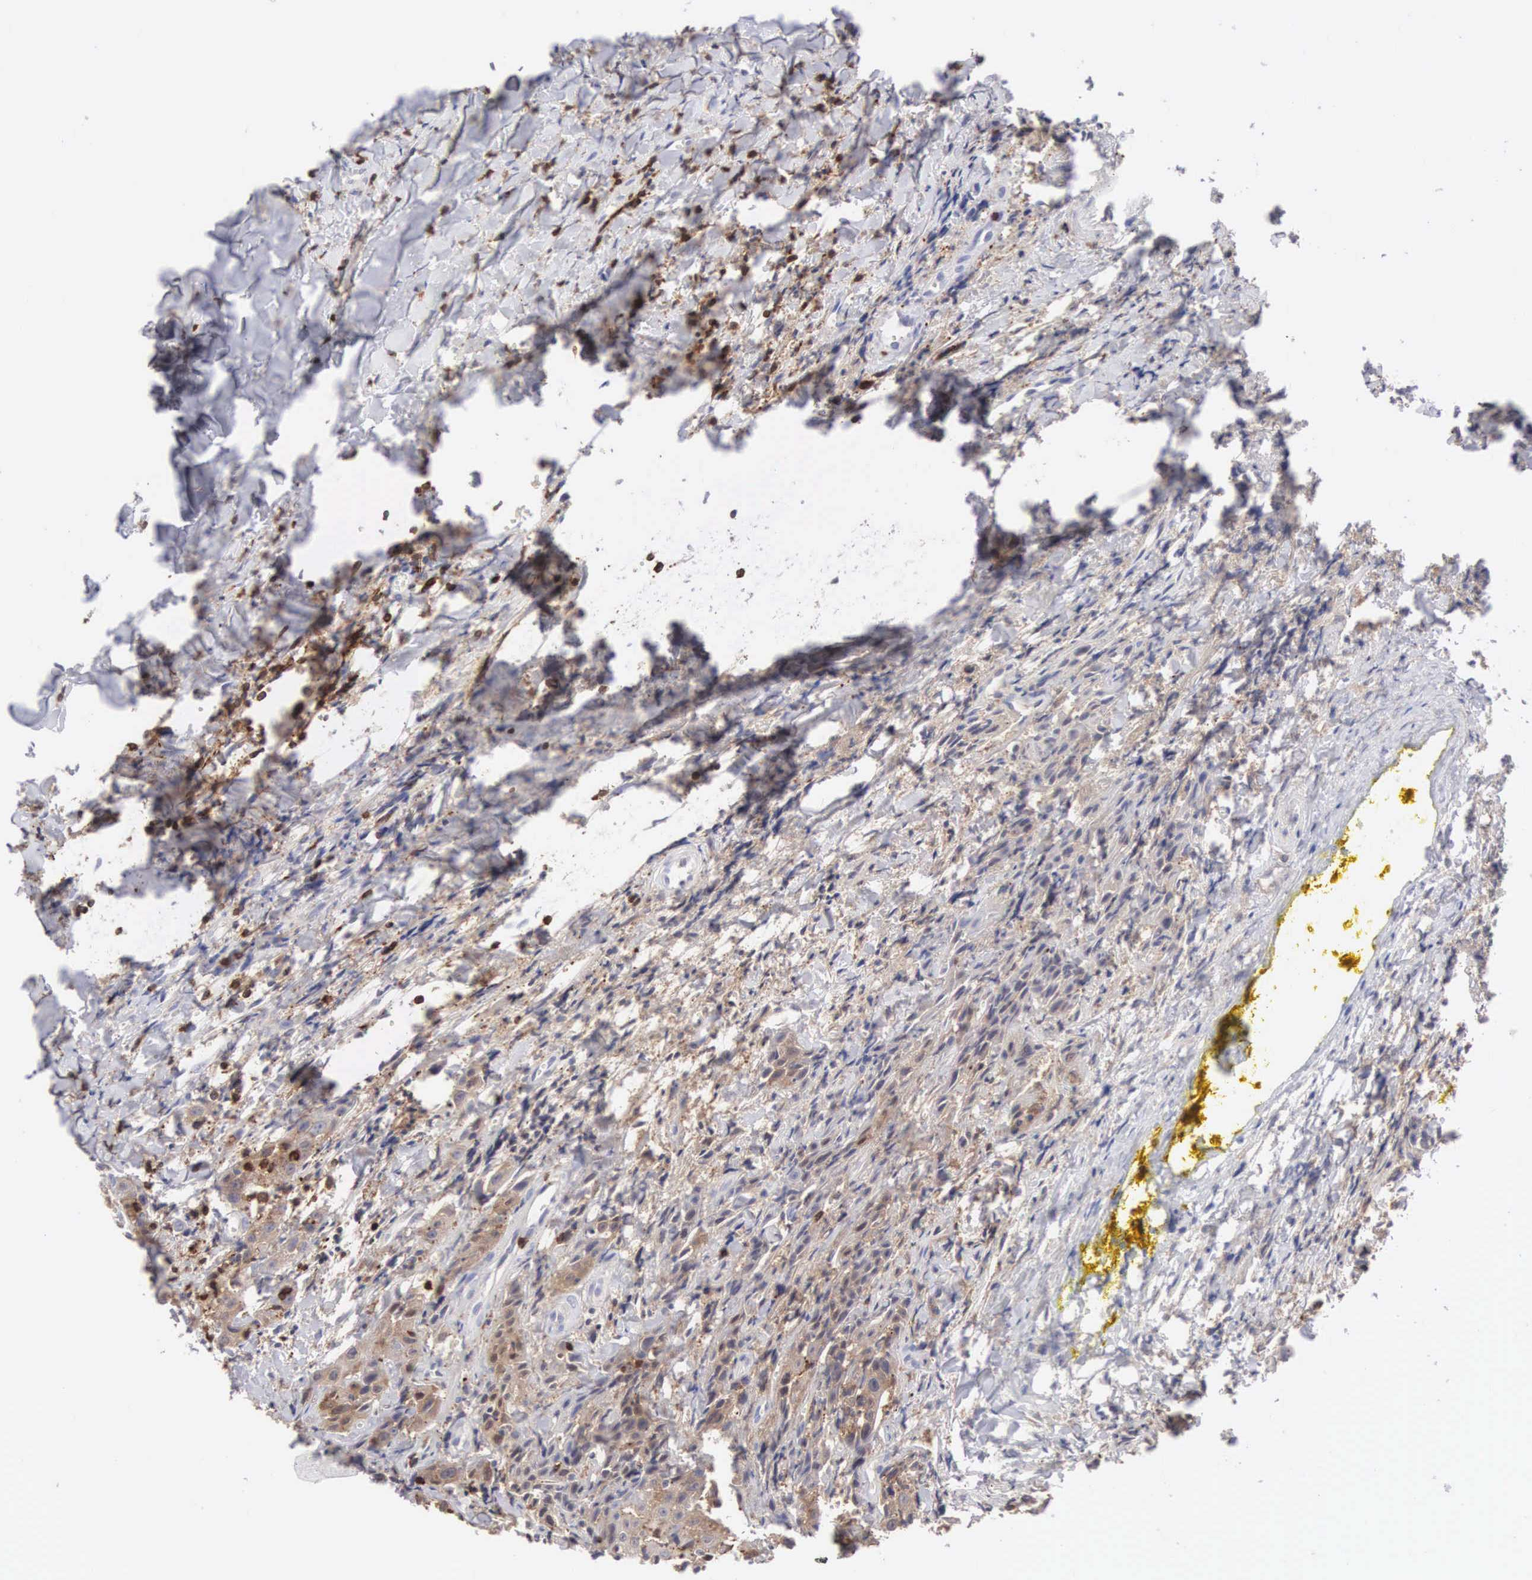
{"staining": {"intensity": "moderate", "quantity": ">75%", "location": "cytoplasmic/membranous"}, "tissue": "head and neck cancer", "cell_type": "Tumor cells", "image_type": "cancer", "snomed": [{"axis": "morphology", "description": "Squamous cell carcinoma, NOS"}, {"axis": "topography", "description": "Oral tissue"}, {"axis": "topography", "description": "Head-Neck"}], "caption": "High-power microscopy captured an immunohistochemistry (IHC) micrograph of head and neck cancer, revealing moderate cytoplasmic/membranous expression in approximately >75% of tumor cells.", "gene": "SH3BP1", "patient": {"sex": "female", "age": 82}}